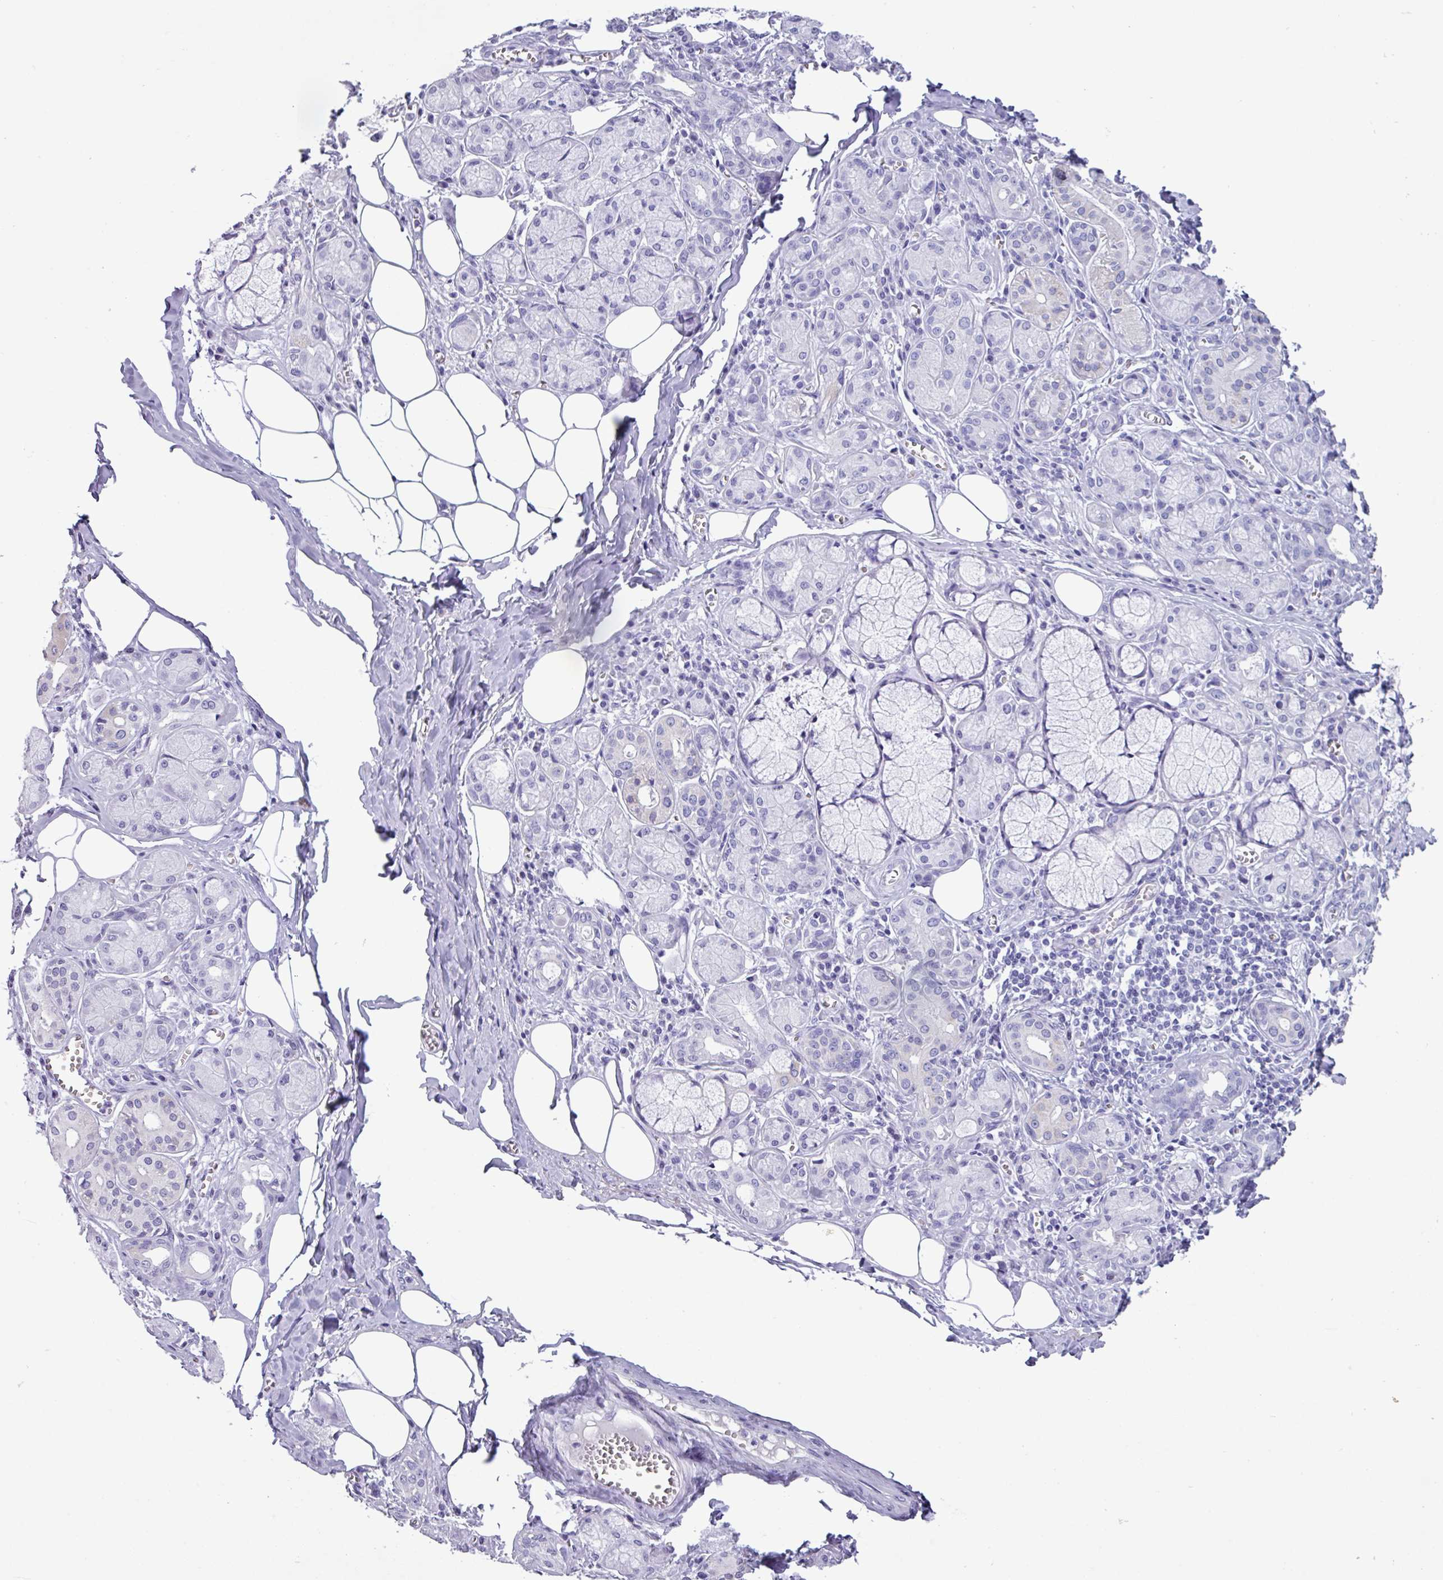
{"staining": {"intensity": "moderate", "quantity": "<25%", "location": "cytoplasmic/membranous"}, "tissue": "salivary gland", "cell_type": "Glandular cells", "image_type": "normal", "snomed": [{"axis": "morphology", "description": "Normal tissue, NOS"}, {"axis": "topography", "description": "Salivary gland"}], "caption": "High-power microscopy captured an IHC image of unremarkable salivary gland, revealing moderate cytoplasmic/membranous positivity in about <25% of glandular cells.", "gene": "AGO3", "patient": {"sex": "male", "age": 74}}